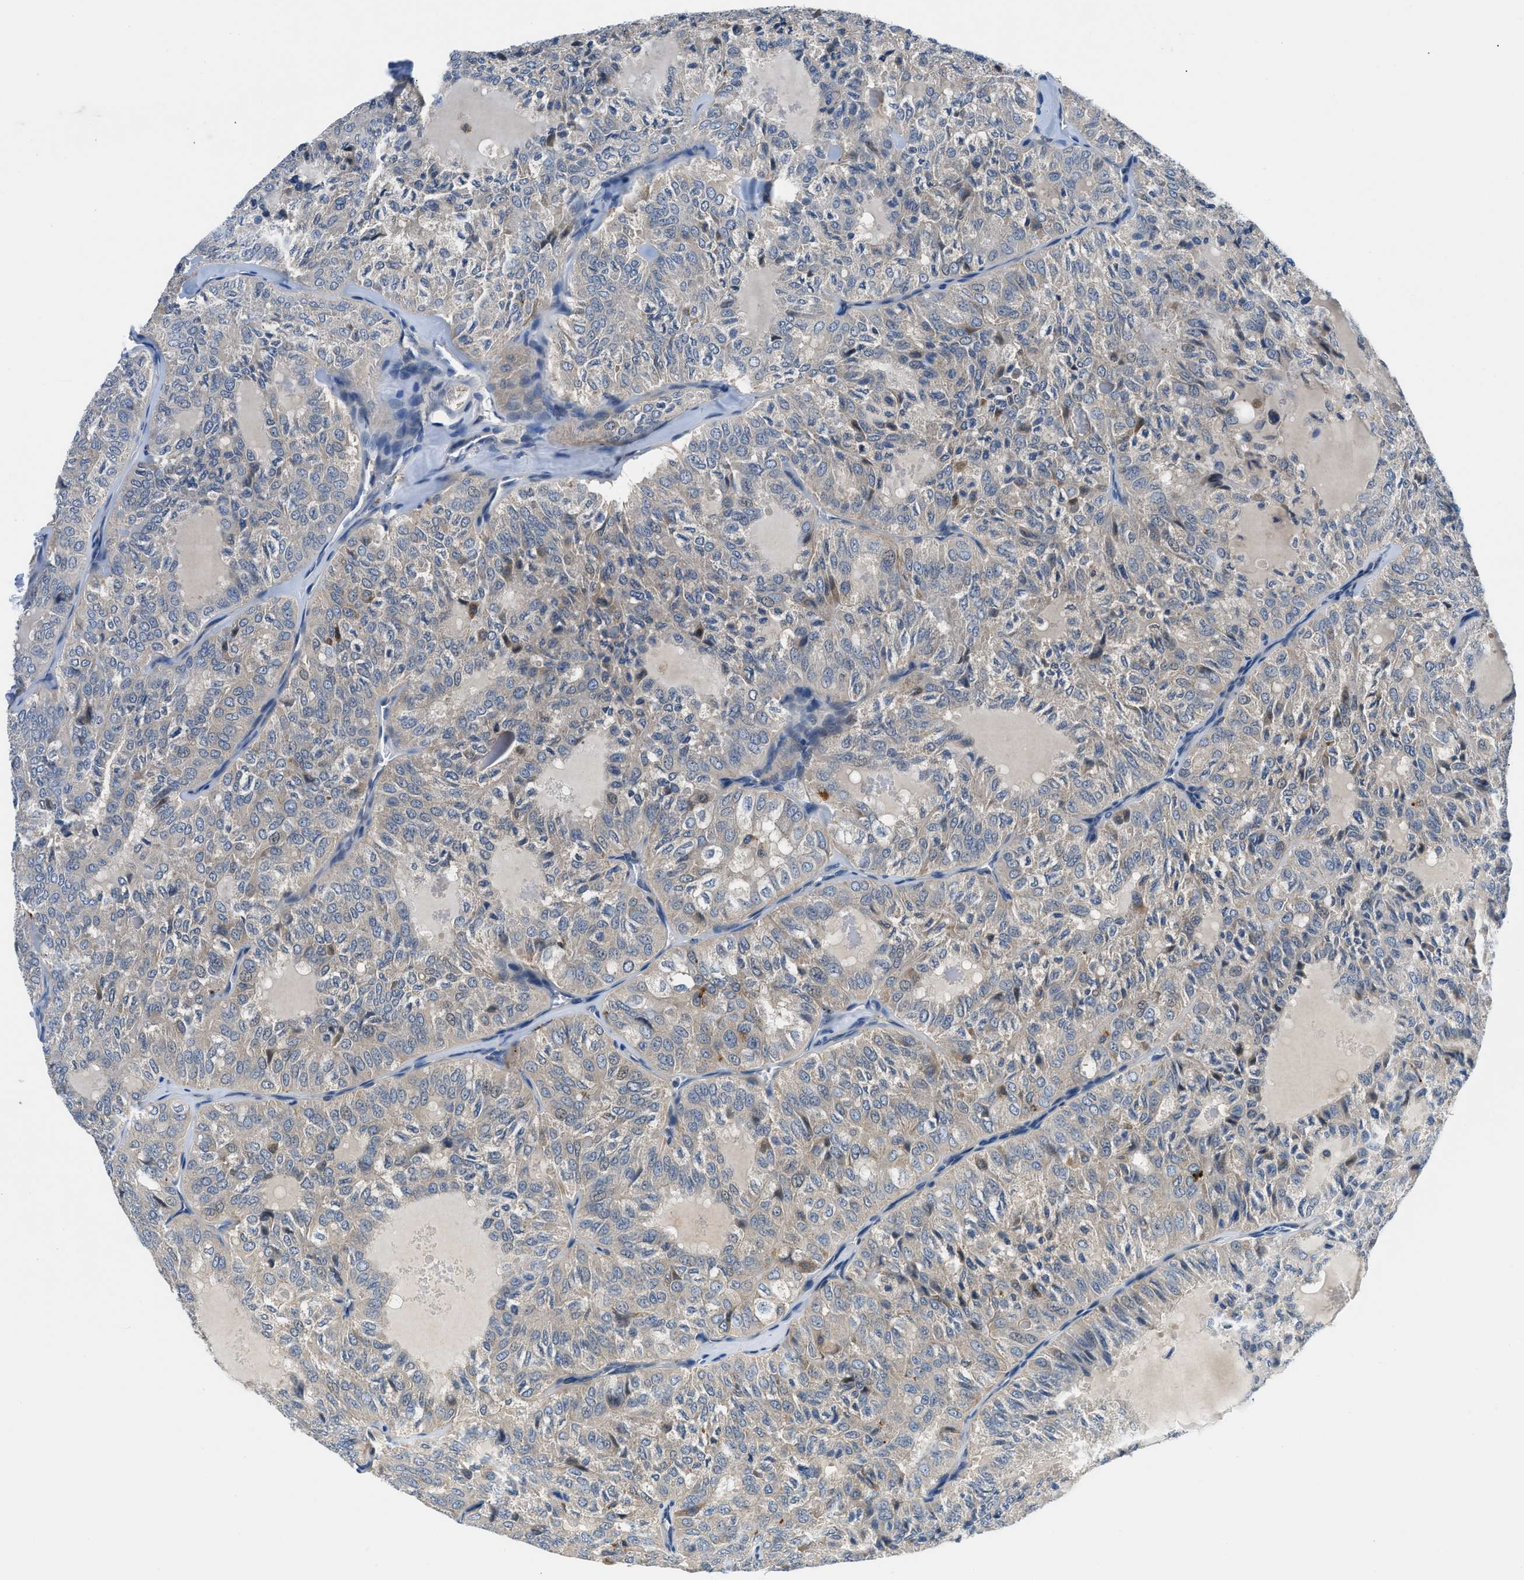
{"staining": {"intensity": "negative", "quantity": "none", "location": "none"}, "tissue": "thyroid cancer", "cell_type": "Tumor cells", "image_type": "cancer", "snomed": [{"axis": "morphology", "description": "Follicular adenoma carcinoma, NOS"}, {"axis": "topography", "description": "Thyroid gland"}], "caption": "A photomicrograph of thyroid cancer stained for a protein shows no brown staining in tumor cells. Nuclei are stained in blue.", "gene": "ADGRE3", "patient": {"sex": "male", "age": 75}}